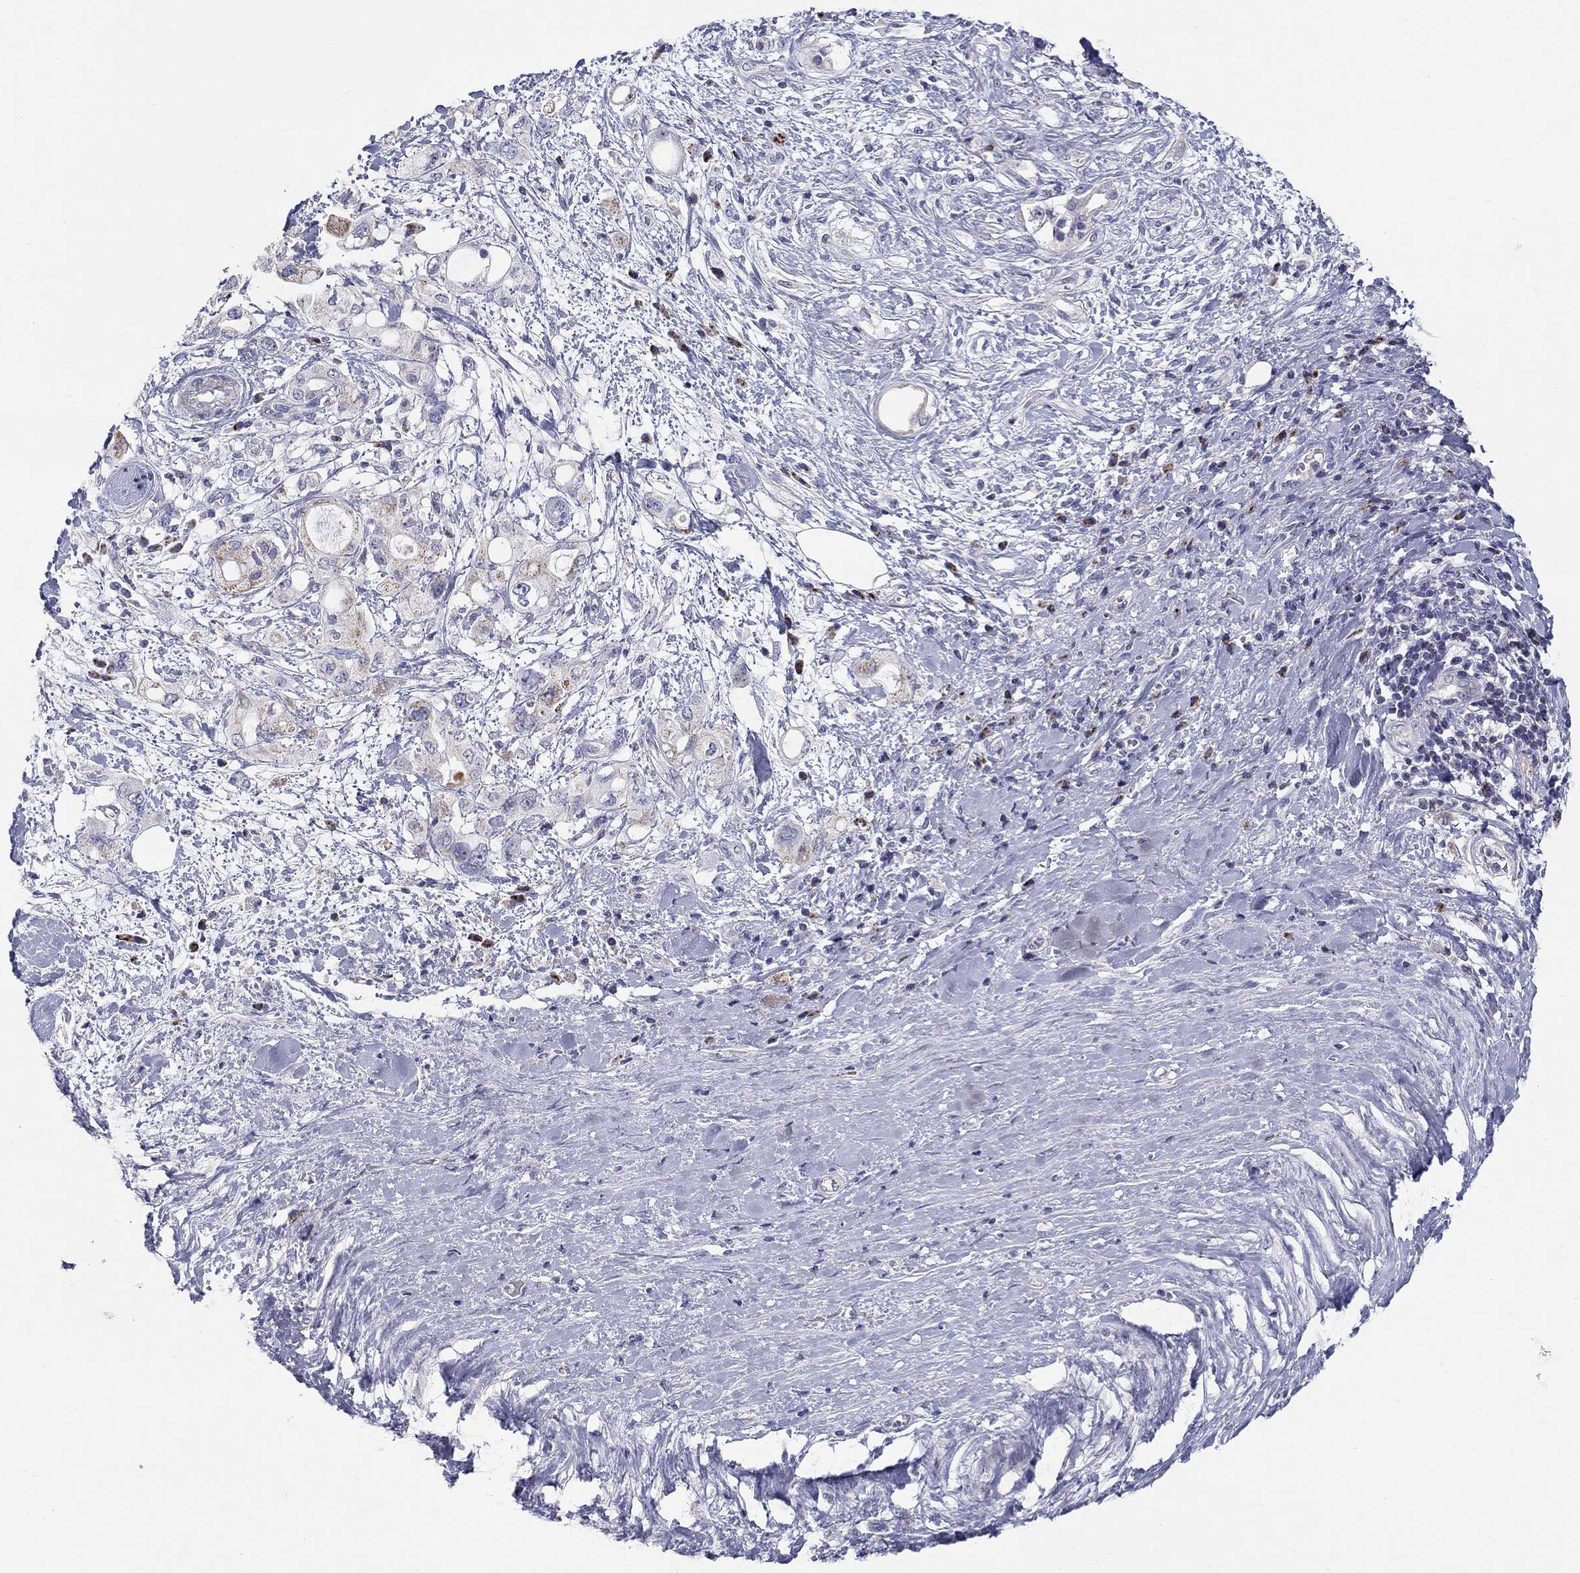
{"staining": {"intensity": "moderate", "quantity": "25%-75%", "location": "cytoplasmic/membranous"}, "tissue": "pancreatic cancer", "cell_type": "Tumor cells", "image_type": "cancer", "snomed": [{"axis": "morphology", "description": "Adenocarcinoma, NOS"}, {"axis": "topography", "description": "Pancreas"}], "caption": "The immunohistochemical stain labels moderate cytoplasmic/membranous expression in tumor cells of pancreatic adenocarcinoma tissue.", "gene": "HMX2", "patient": {"sex": "female", "age": 56}}